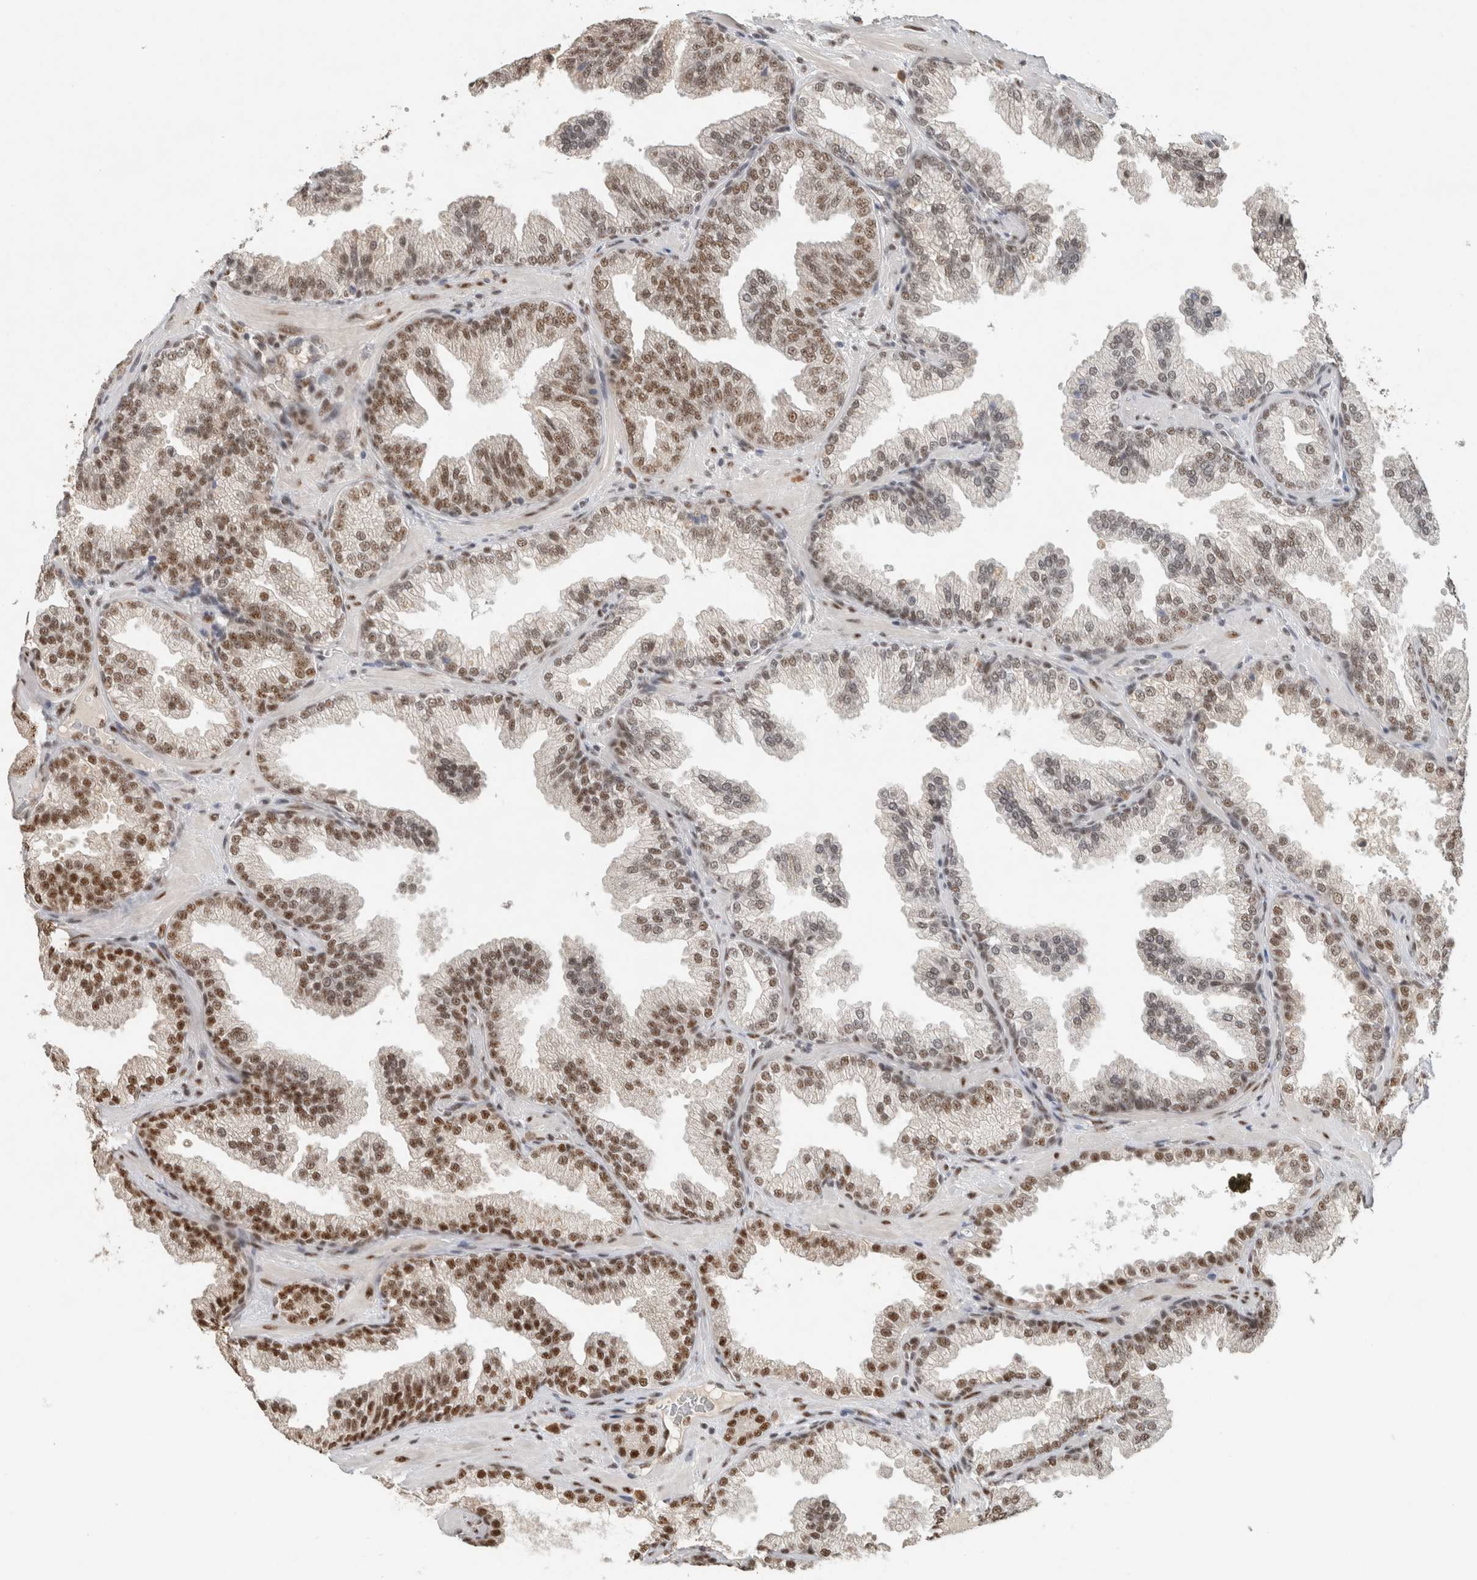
{"staining": {"intensity": "moderate", "quantity": ">75%", "location": "nuclear"}, "tissue": "prostate cancer", "cell_type": "Tumor cells", "image_type": "cancer", "snomed": [{"axis": "morphology", "description": "Adenocarcinoma, Low grade"}, {"axis": "topography", "description": "Prostate"}], "caption": "Protein analysis of prostate cancer (adenocarcinoma (low-grade)) tissue demonstrates moderate nuclear positivity in about >75% of tumor cells.", "gene": "DDX42", "patient": {"sex": "male", "age": 62}}